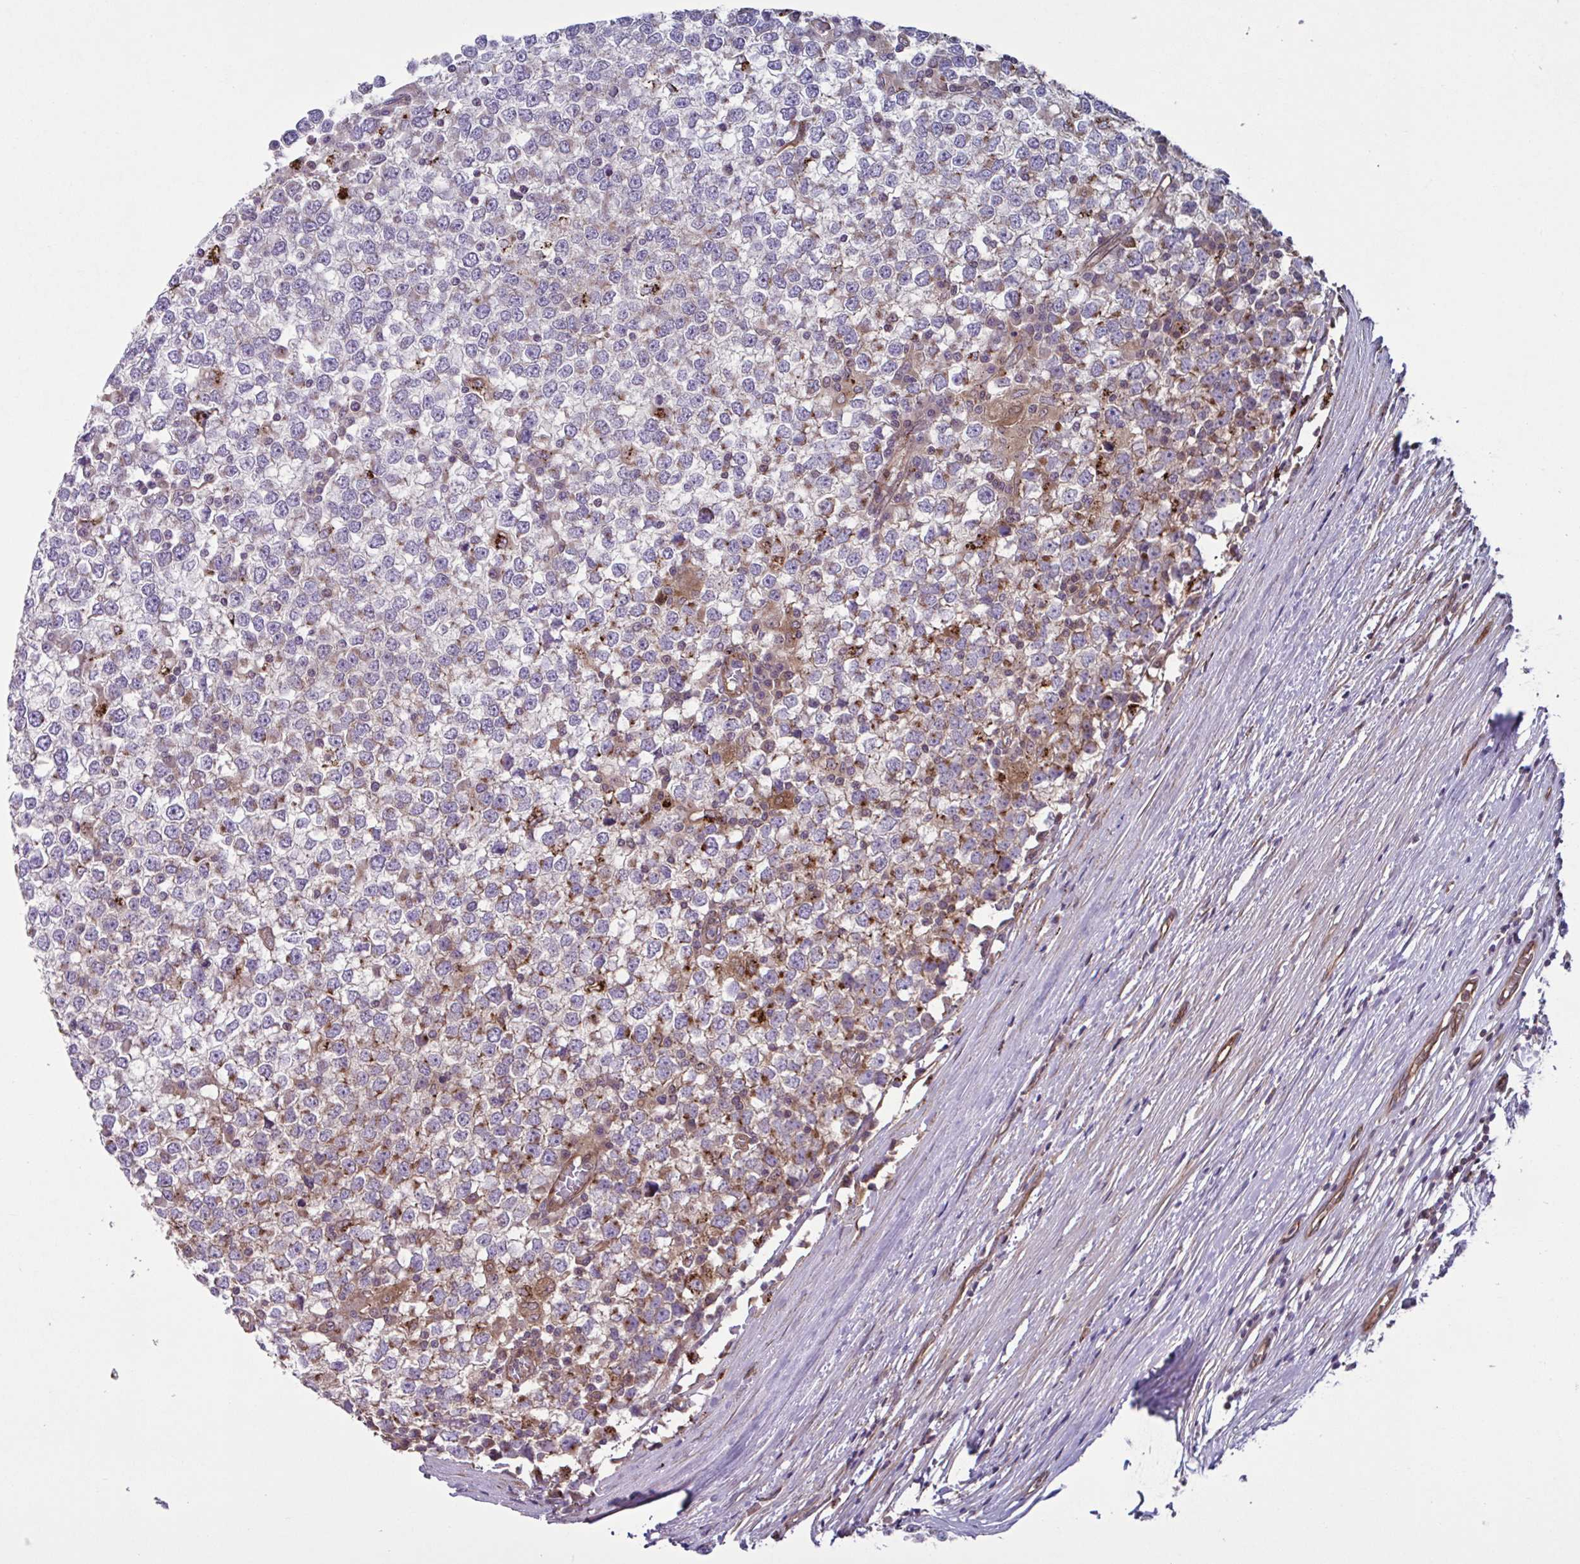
{"staining": {"intensity": "moderate", "quantity": "<25%", "location": "cytoplasmic/membranous"}, "tissue": "testis cancer", "cell_type": "Tumor cells", "image_type": "cancer", "snomed": [{"axis": "morphology", "description": "Seminoma, NOS"}, {"axis": "topography", "description": "Testis"}], "caption": "Immunohistochemistry (IHC) micrograph of human testis cancer (seminoma) stained for a protein (brown), which demonstrates low levels of moderate cytoplasmic/membranous positivity in about <25% of tumor cells.", "gene": "GLTP", "patient": {"sex": "male", "age": 65}}